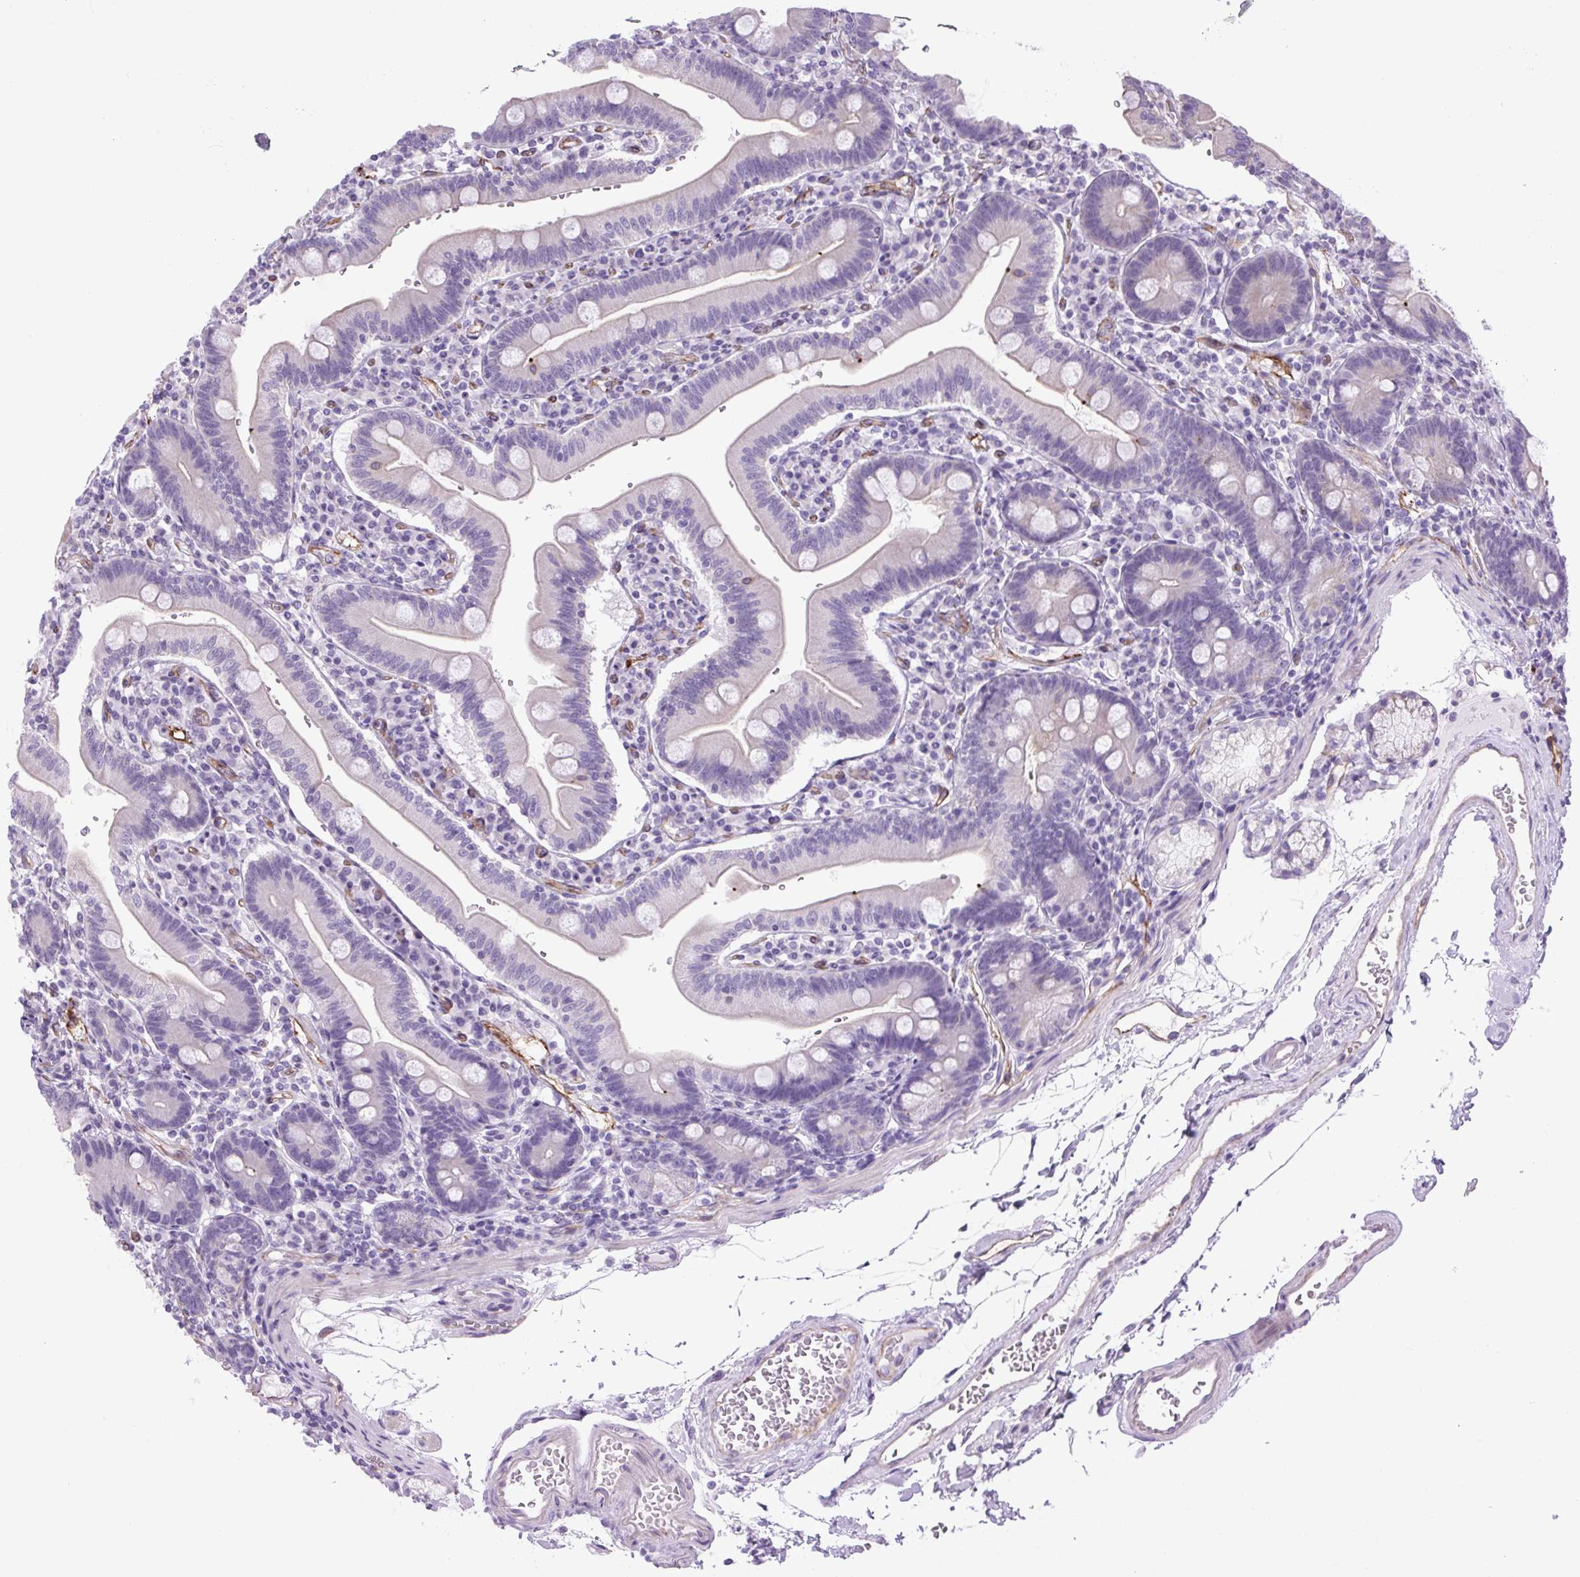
{"staining": {"intensity": "negative", "quantity": "none", "location": "none"}, "tissue": "duodenum", "cell_type": "Glandular cells", "image_type": "normal", "snomed": [{"axis": "morphology", "description": "Normal tissue, NOS"}, {"axis": "topography", "description": "Duodenum"}], "caption": "Immunohistochemical staining of normal human duodenum demonstrates no significant expression in glandular cells. (DAB IHC visualized using brightfield microscopy, high magnification).", "gene": "RNASE10", "patient": {"sex": "female", "age": 67}}